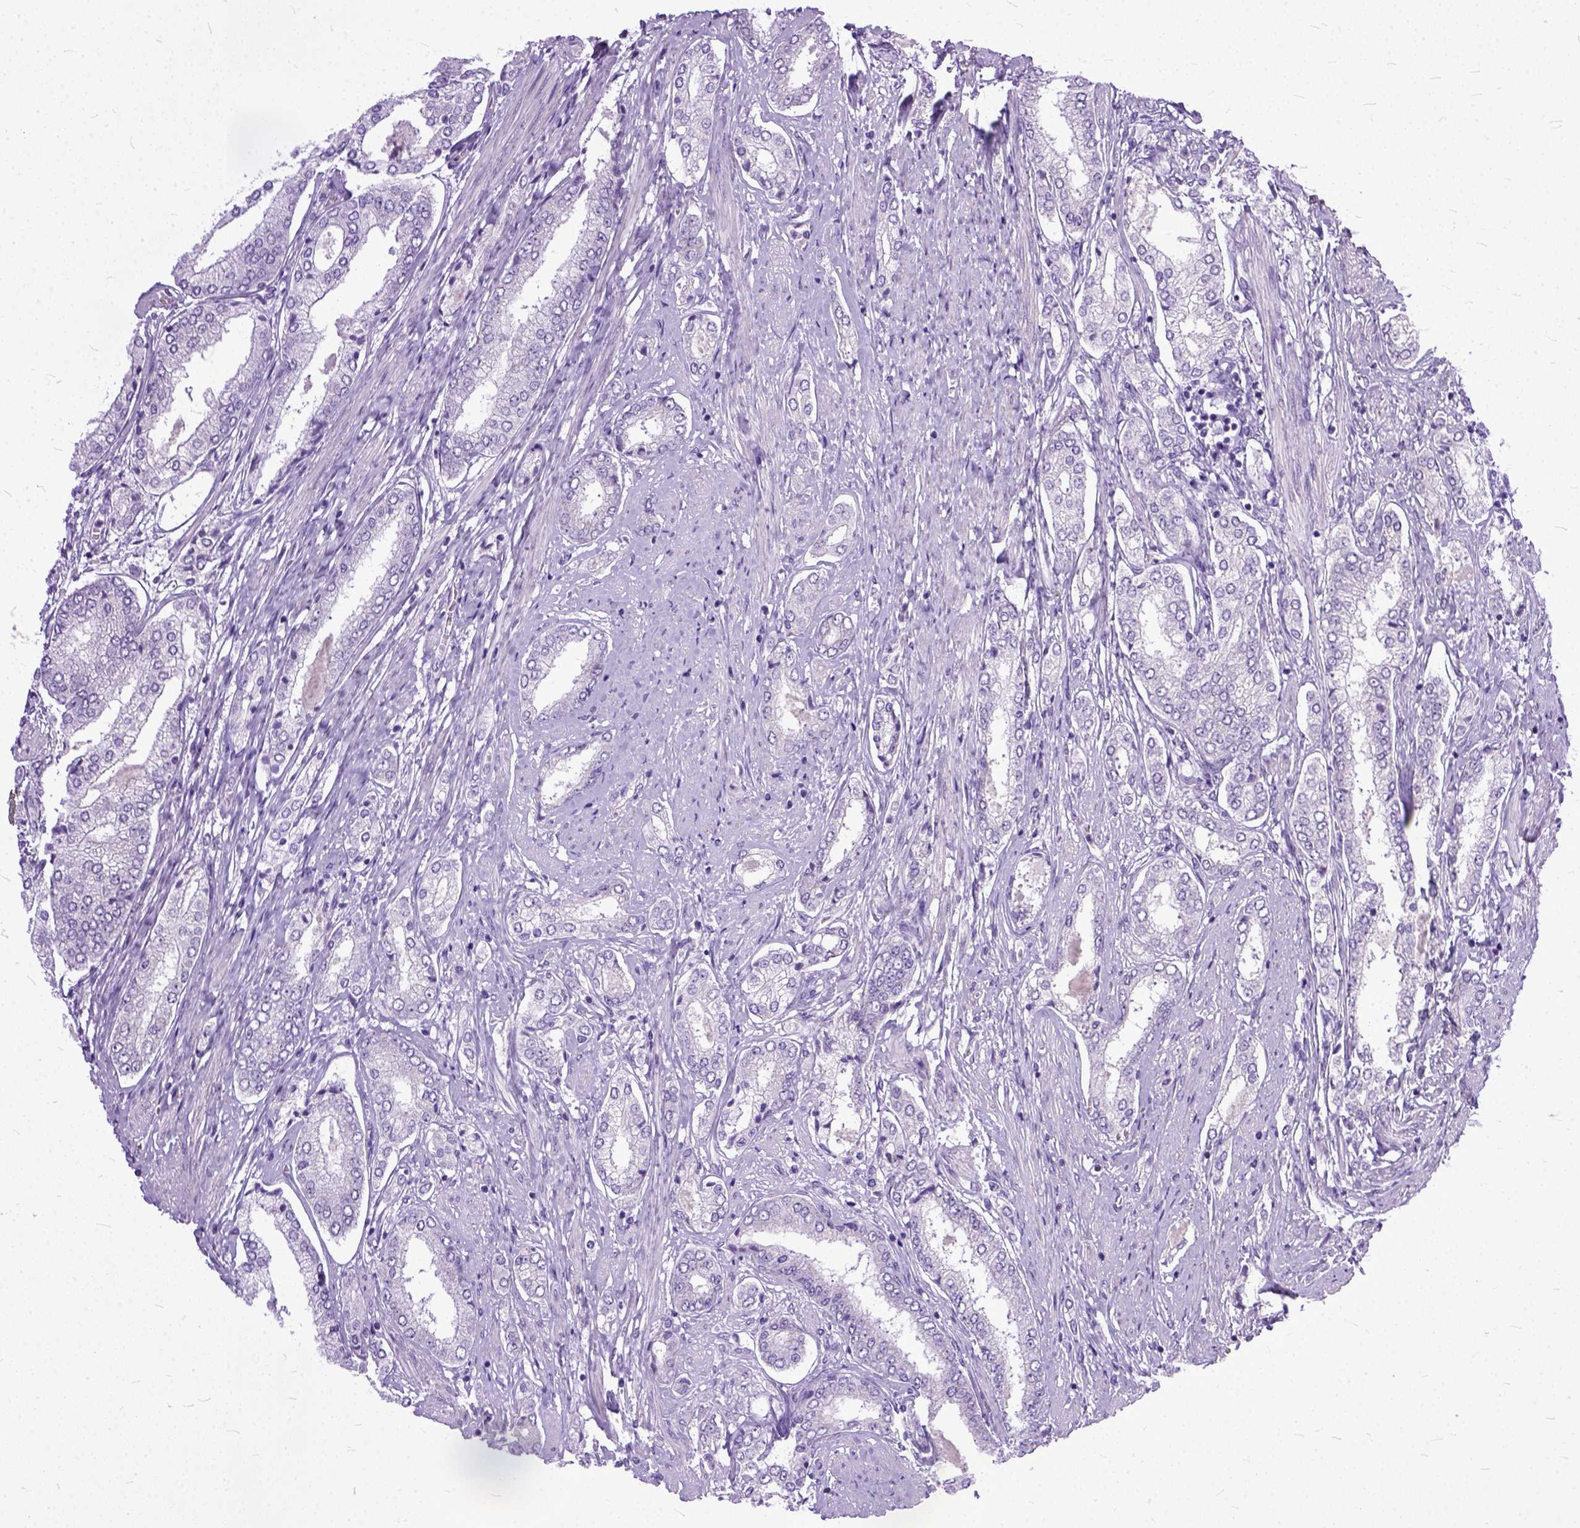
{"staining": {"intensity": "negative", "quantity": "none", "location": "none"}, "tissue": "prostate cancer", "cell_type": "Tumor cells", "image_type": "cancer", "snomed": [{"axis": "morphology", "description": "Adenocarcinoma, NOS"}, {"axis": "topography", "description": "Prostate"}], "caption": "A micrograph of human prostate cancer is negative for staining in tumor cells.", "gene": "TCEAL7", "patient": {"sex": "male", "age": 63}}